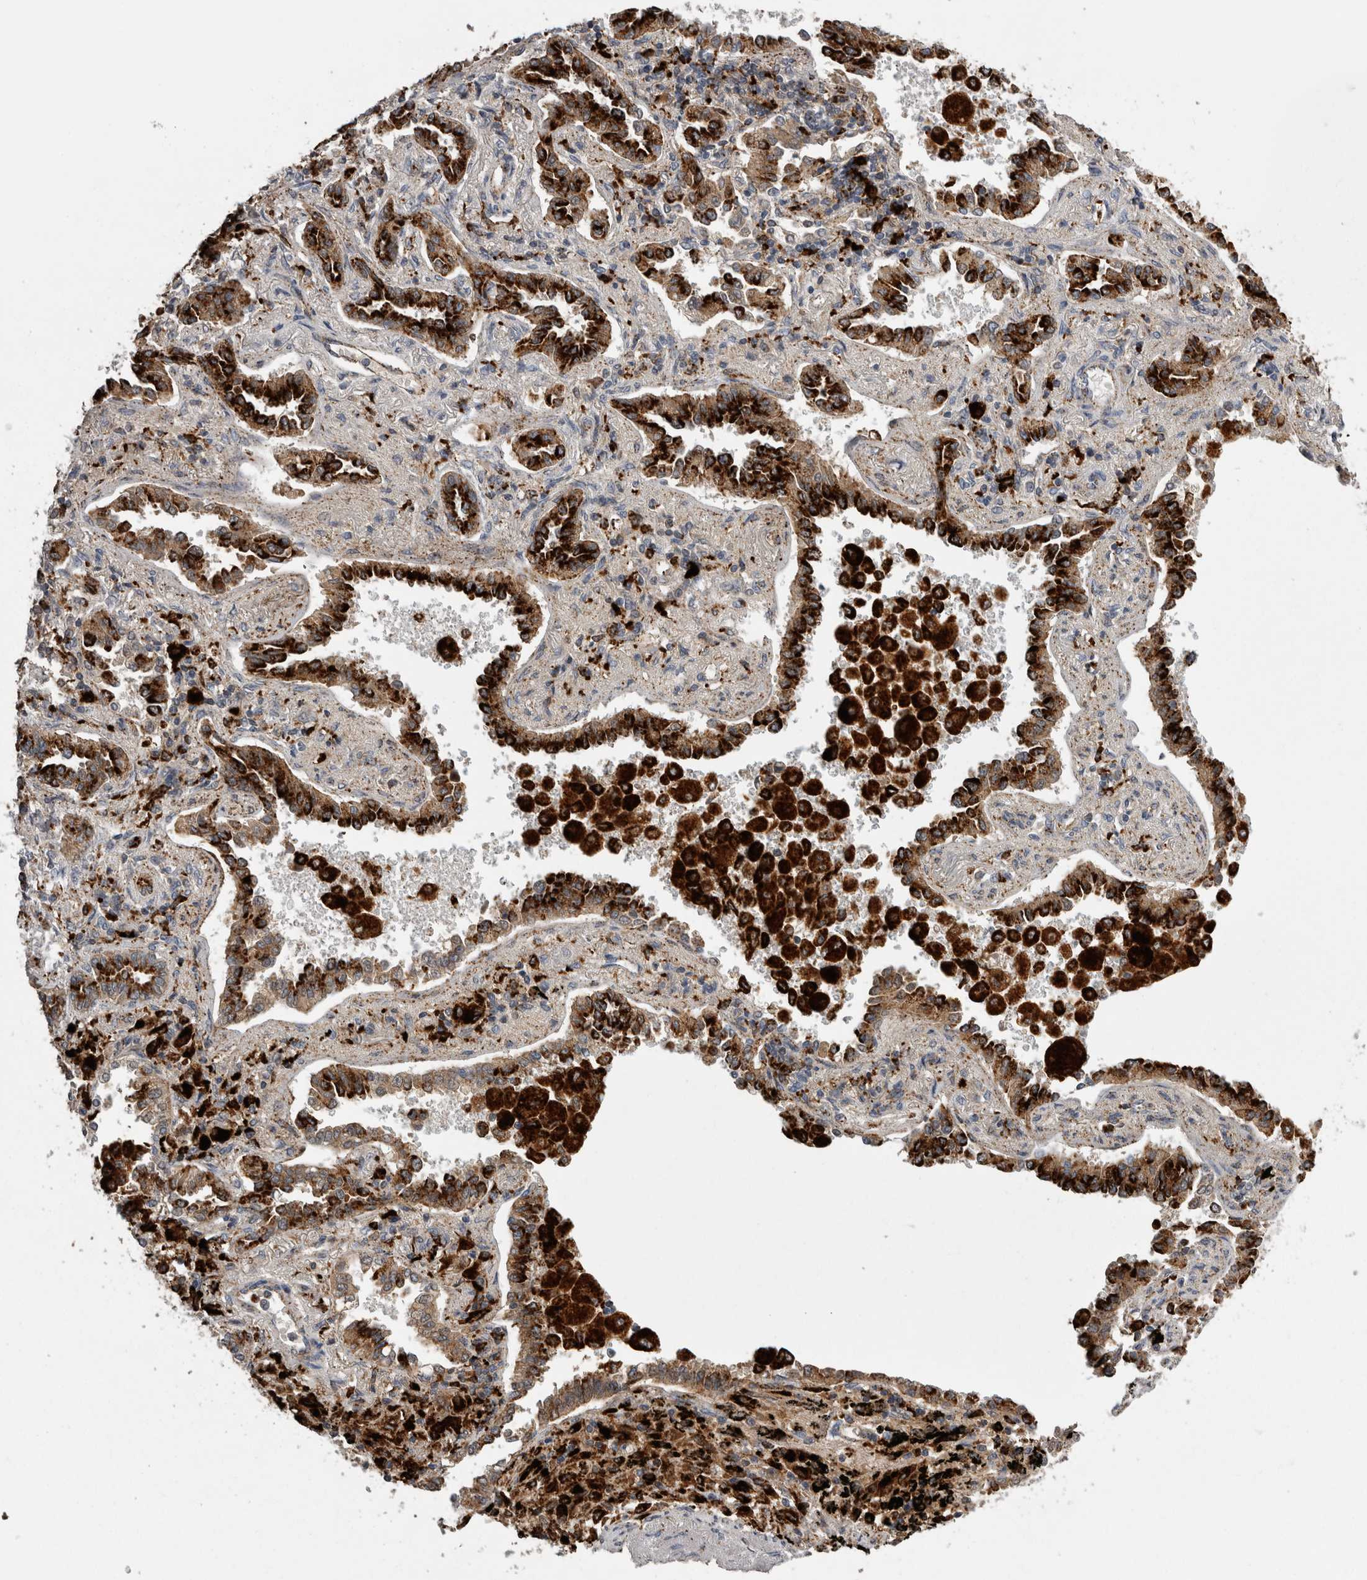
{"staining": {"intensity": "strong", "quantity": ">75%", "location": "cytoplasmic/membranous"}, "tissue": "lung cancer", "cell_type": "Tumor cells", "image_type": "cancer", "snomed": [{"axis": "morphology", "description": "Normal tissue, NOS"}, {"axis": "morphology", "description": "Adenocarcinoma, NOS"}, {"axis": "topography", "description": "Lung"}], "caption": "Lung cancer (adenocarcinoma) tissue shows strong cytoplasmic/membranous expression in approximately >75% of tumor cells", "gene": "CTSZ", "patient": {"sex": "male", "age": 59}}